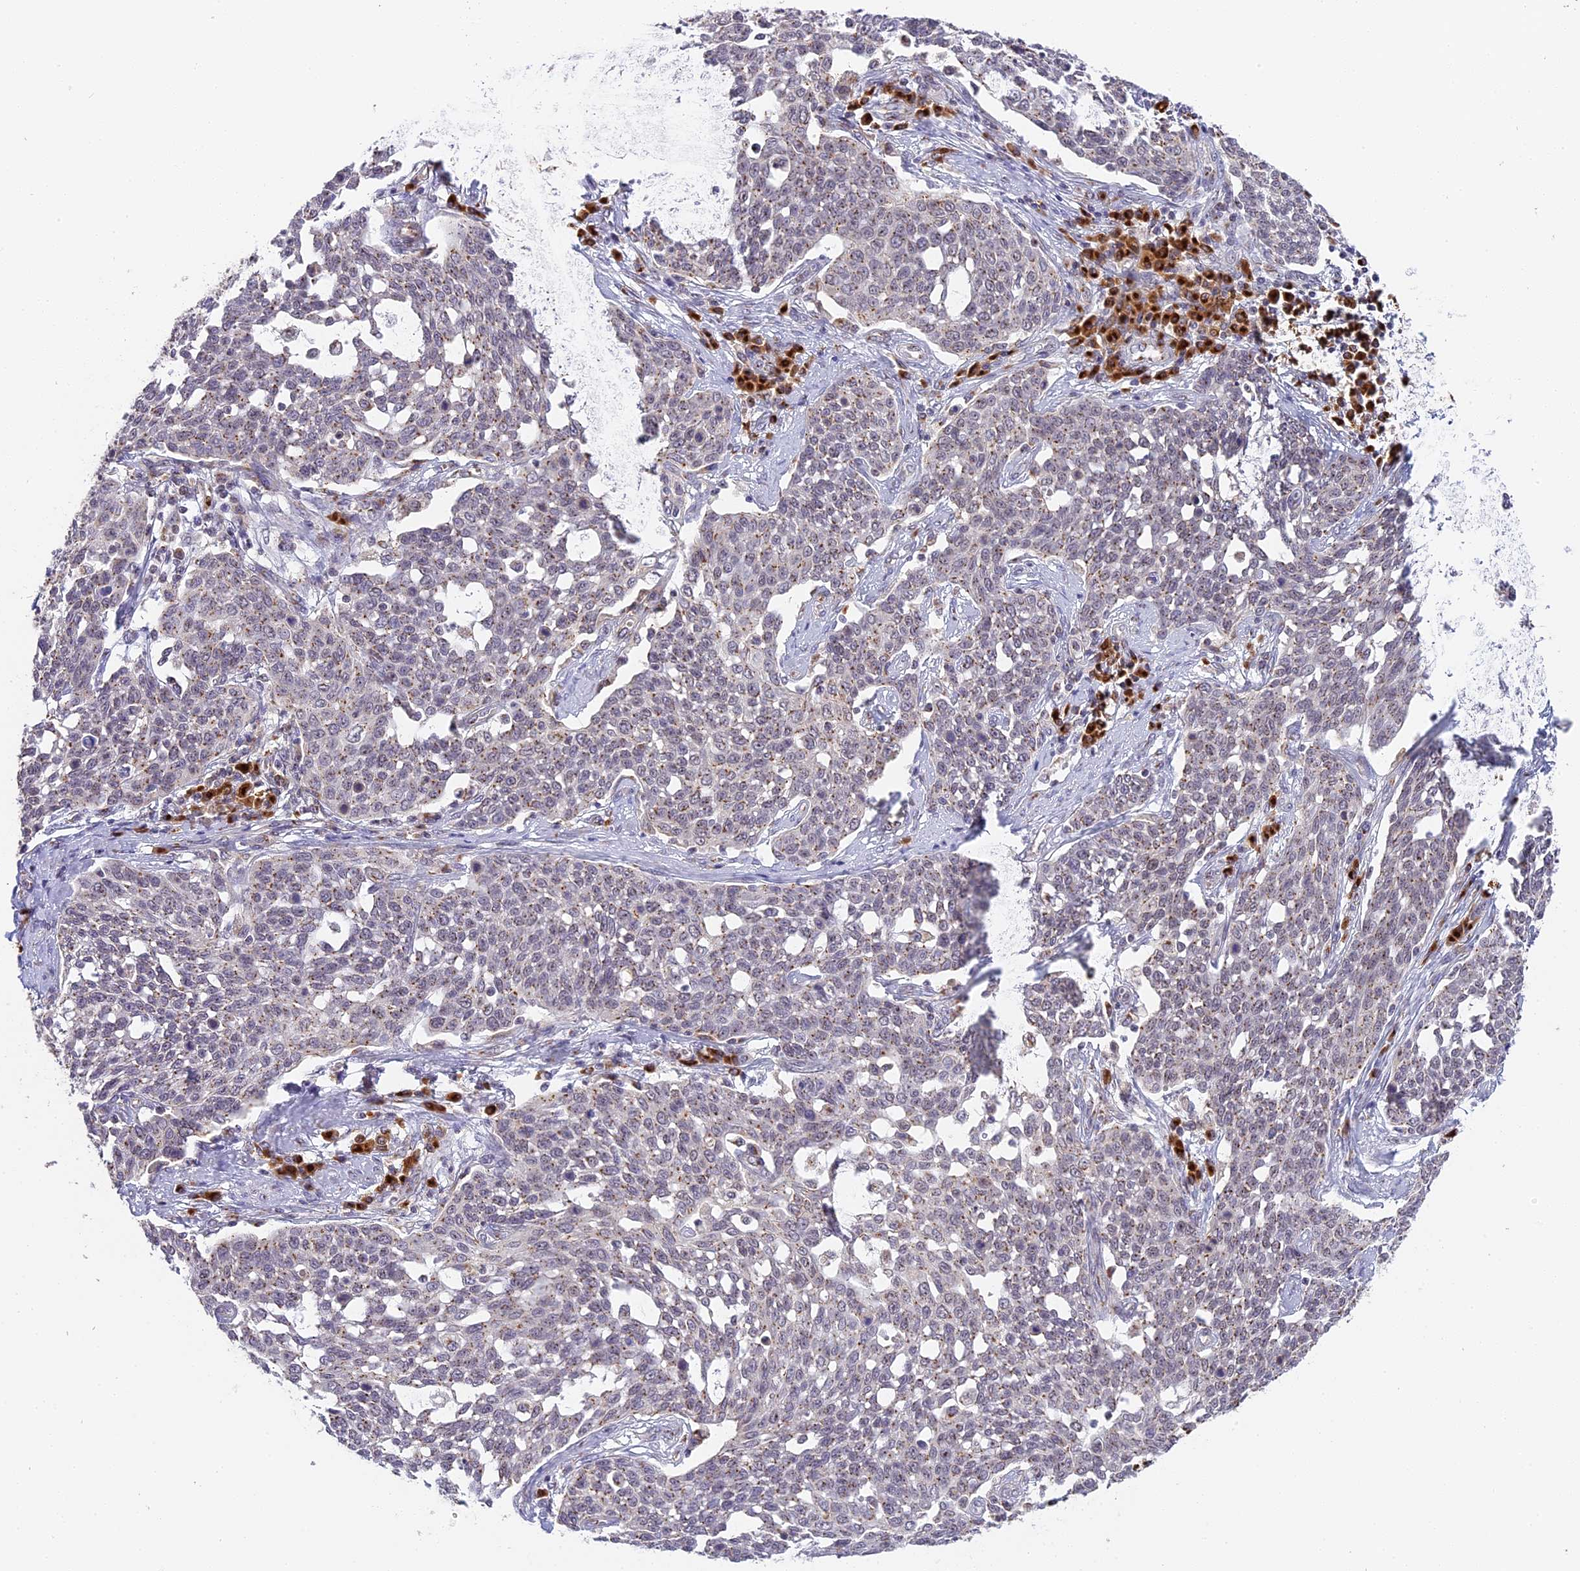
{"staining": {"intensity": "weak", "quantity": "25%-75%", "location": "cytoplasmic/membranous"}, "tissue": "cervical cancer", "cell_type": "Tumor cells", "image_type": "cancer", "snomed": [{"axis": "morphology", "description": "Squamous cell carcinoma, NOS"}, {"axis": "topography", "description": "Cervix"}], "caption": "Tumor cells exhibit low levels of weak cytoplasmic/membranous expression in approximately 25%-75% of cells in cervical squamous cell carcinoma. (Stains: DAB (3,3'-diaminobenzidine) in brown, nuclei in blue, Microscopy: brightfield microscopy at high magnification).", "gene": "HEATR5B", "patient": {"sex": "female", "age": 34}}